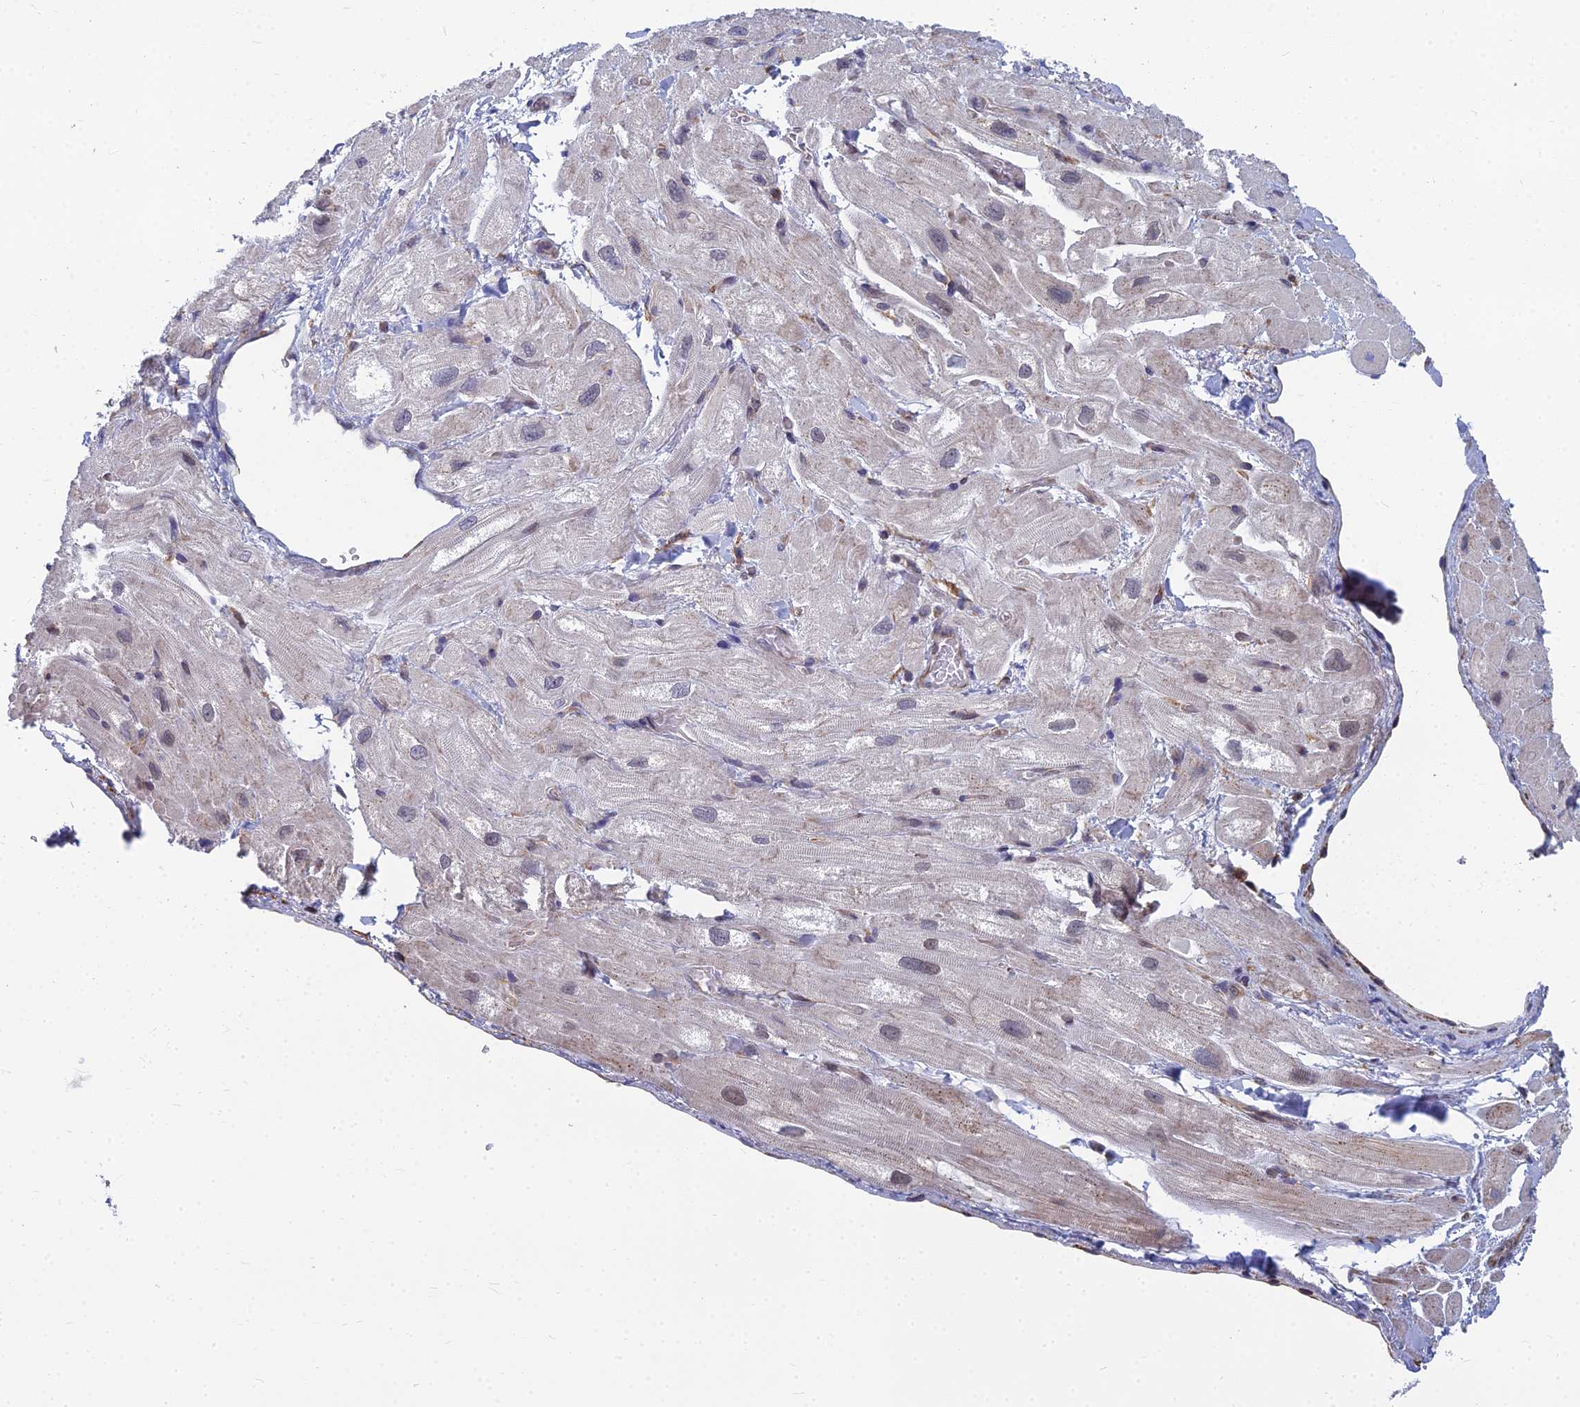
{"staining": {"intensity": "negative", "quantity": "none", "location": "none"}, "tissue": "heart muscle", "cell_type": "Cardiomyocytes", "image_type": "normal", "snomed": [{"axis": "morphology", "description": "Normal tissue, NOS"}, {"axis": "topography", "description": "Heart"}], "caption": "IHC image of unremarkable human heart muscle stained for a protein (brown), which displays no positivity in cardiomyocytes.", "gene": "KIAA1143", "patient": {"sex": "male", "age": 65}}